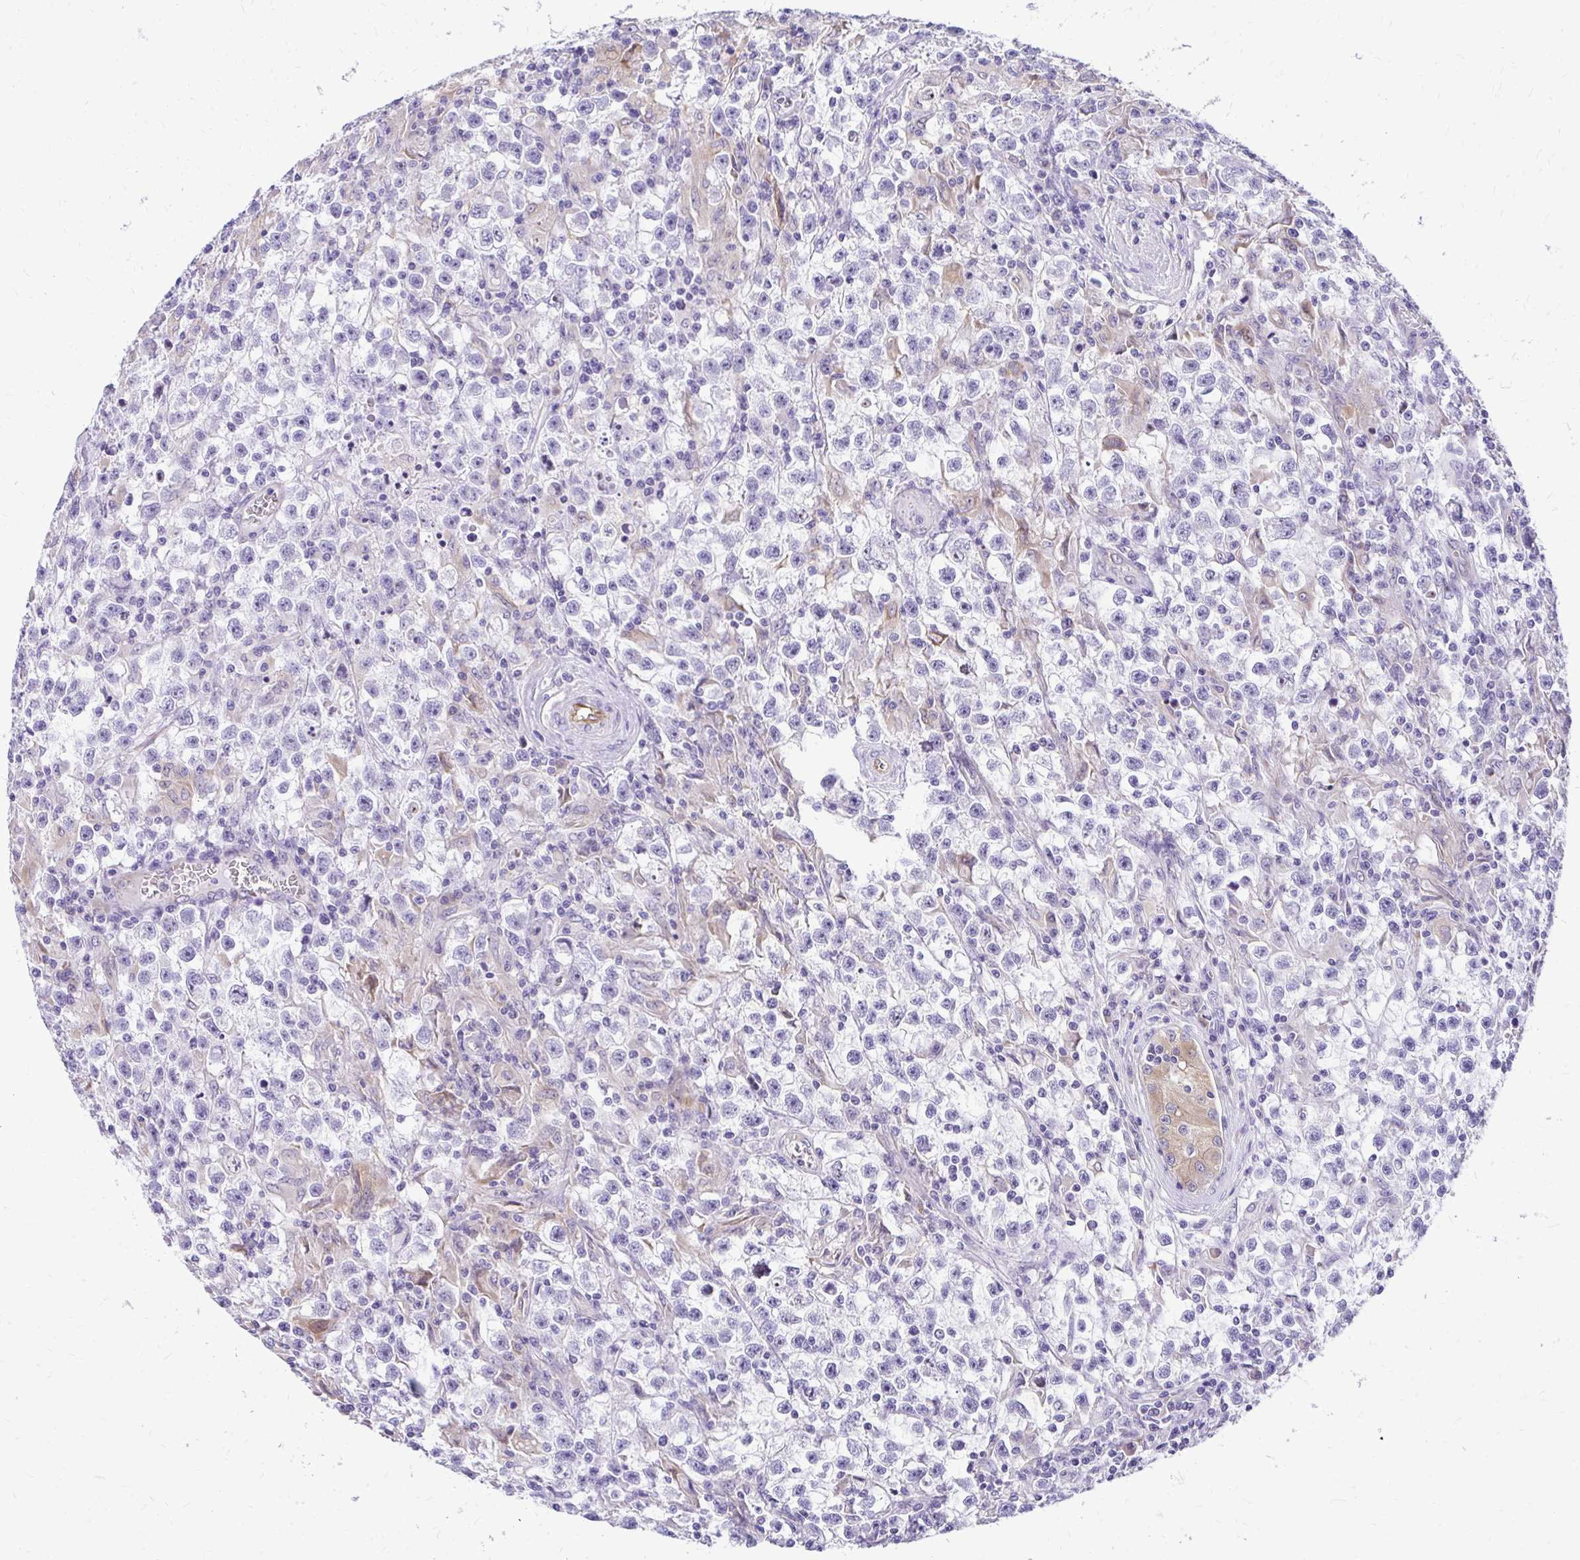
{"staining": {"intensity": "negative", "quantity": "none", "location": "none"}, "tissue": "testis cancer", "cell_type": "Tumor cells", "image_type": "cancer", "snomed": [{"axis": "morphology", "description": "Seminoma, NOS"}, {"axis": "topography", "description": "Testis"}], "caption": "This is an IHC micrograph of human testis cancer. There is no positivity in tumor cells.", "gene": "NIFK", "patient": {"sex": "male", "age": 31}}